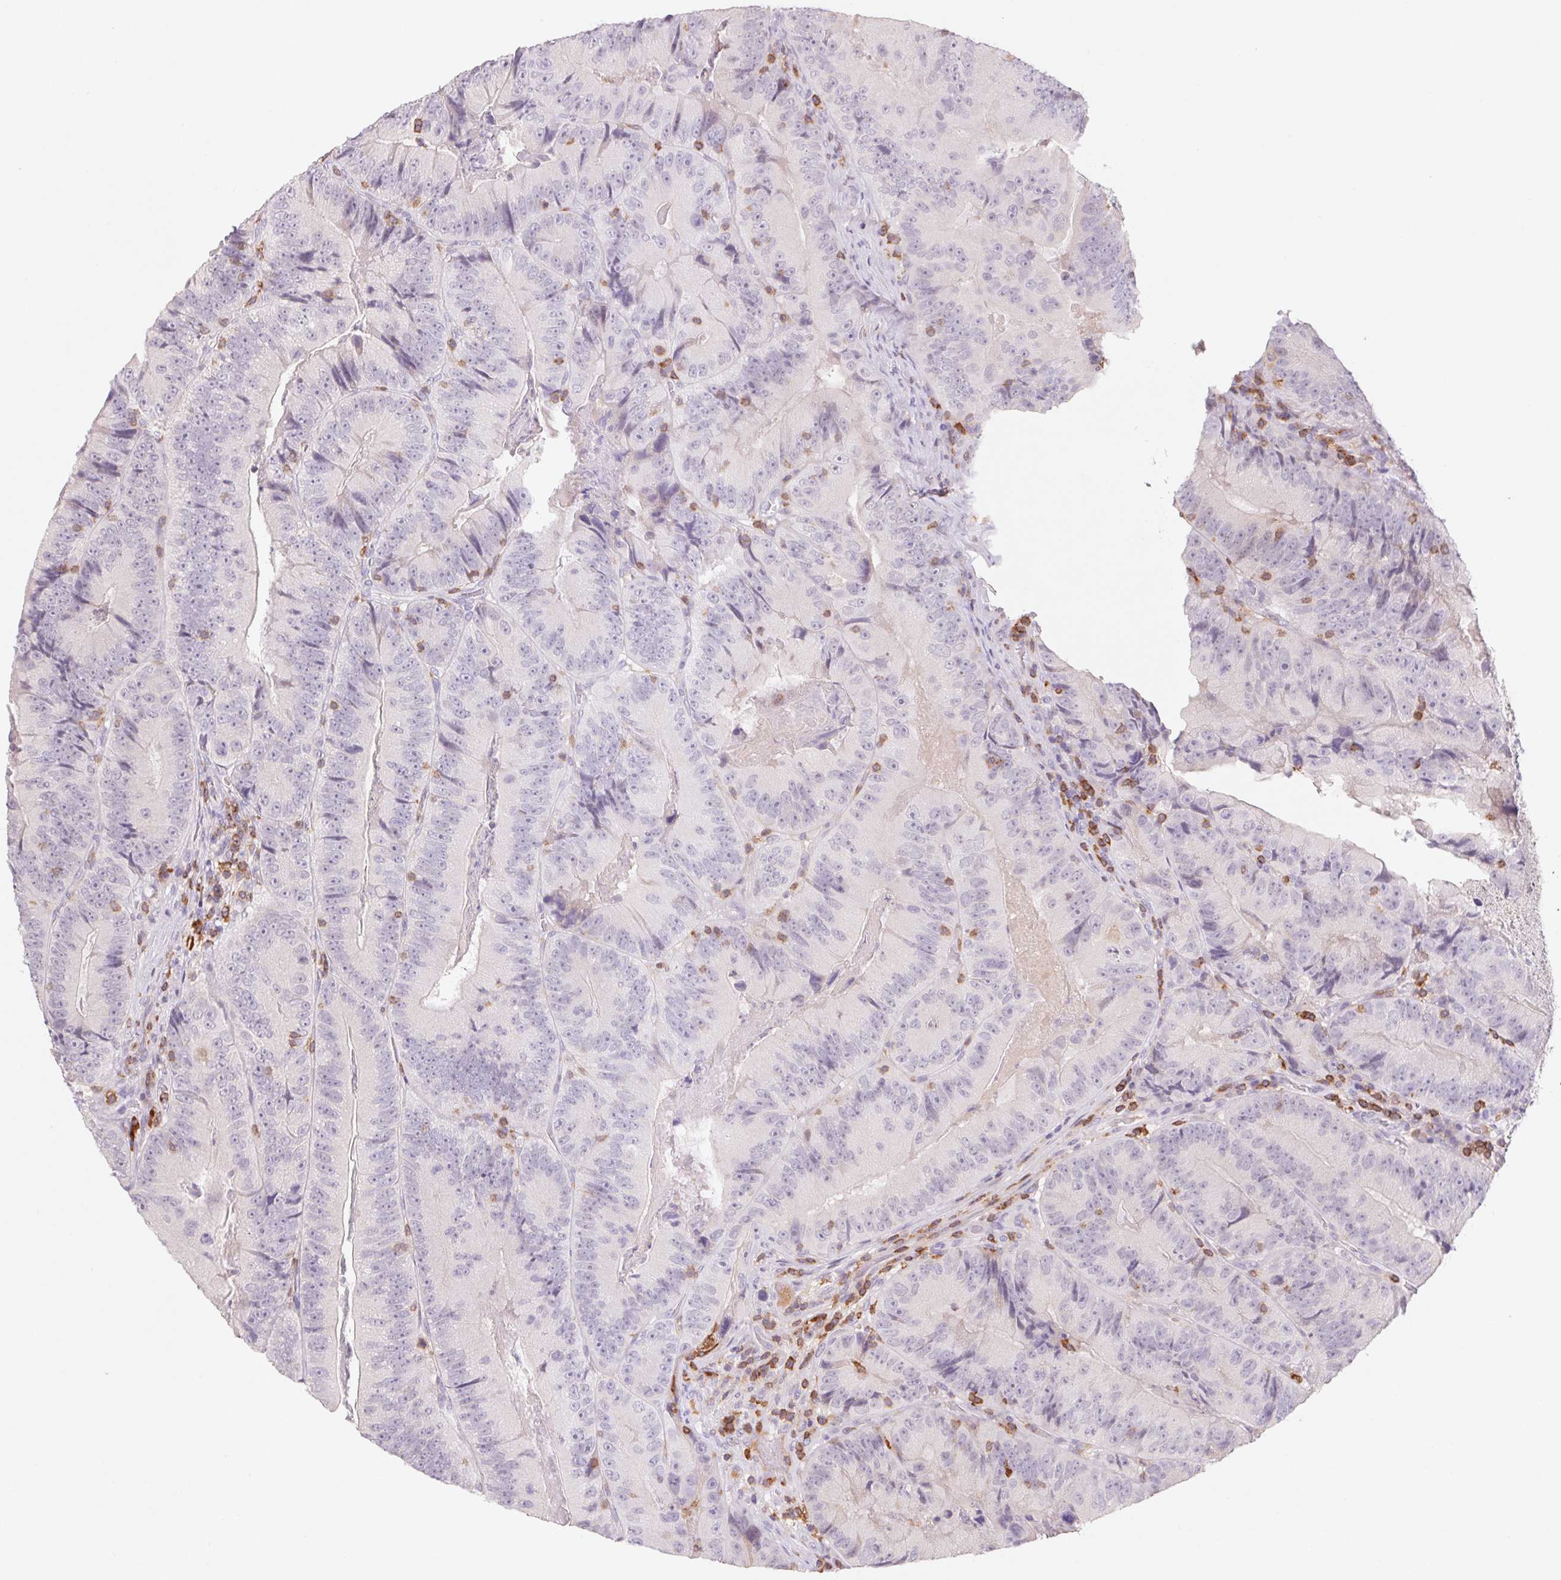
{"staining": {"intensity": "negative", "quantity": "none", "location": "none"}, "tissue": "colorectal cancer", "cell_type": "Tumor cells", "image_type": "cancer", "snomed": [{"axis": "morphology", "description": "Adenocarcinoma, NOS"}, {"axis": "topography", "description": "Colon"}], "caption": "The micrograph reveals no significant expression in tumor cells of colorectal adenocarcinoma. (Brightfield microscopy of DAB IHC at high magnification).", "gene": "KIF26A", "patient": {"sex": "female", "age": 86}}